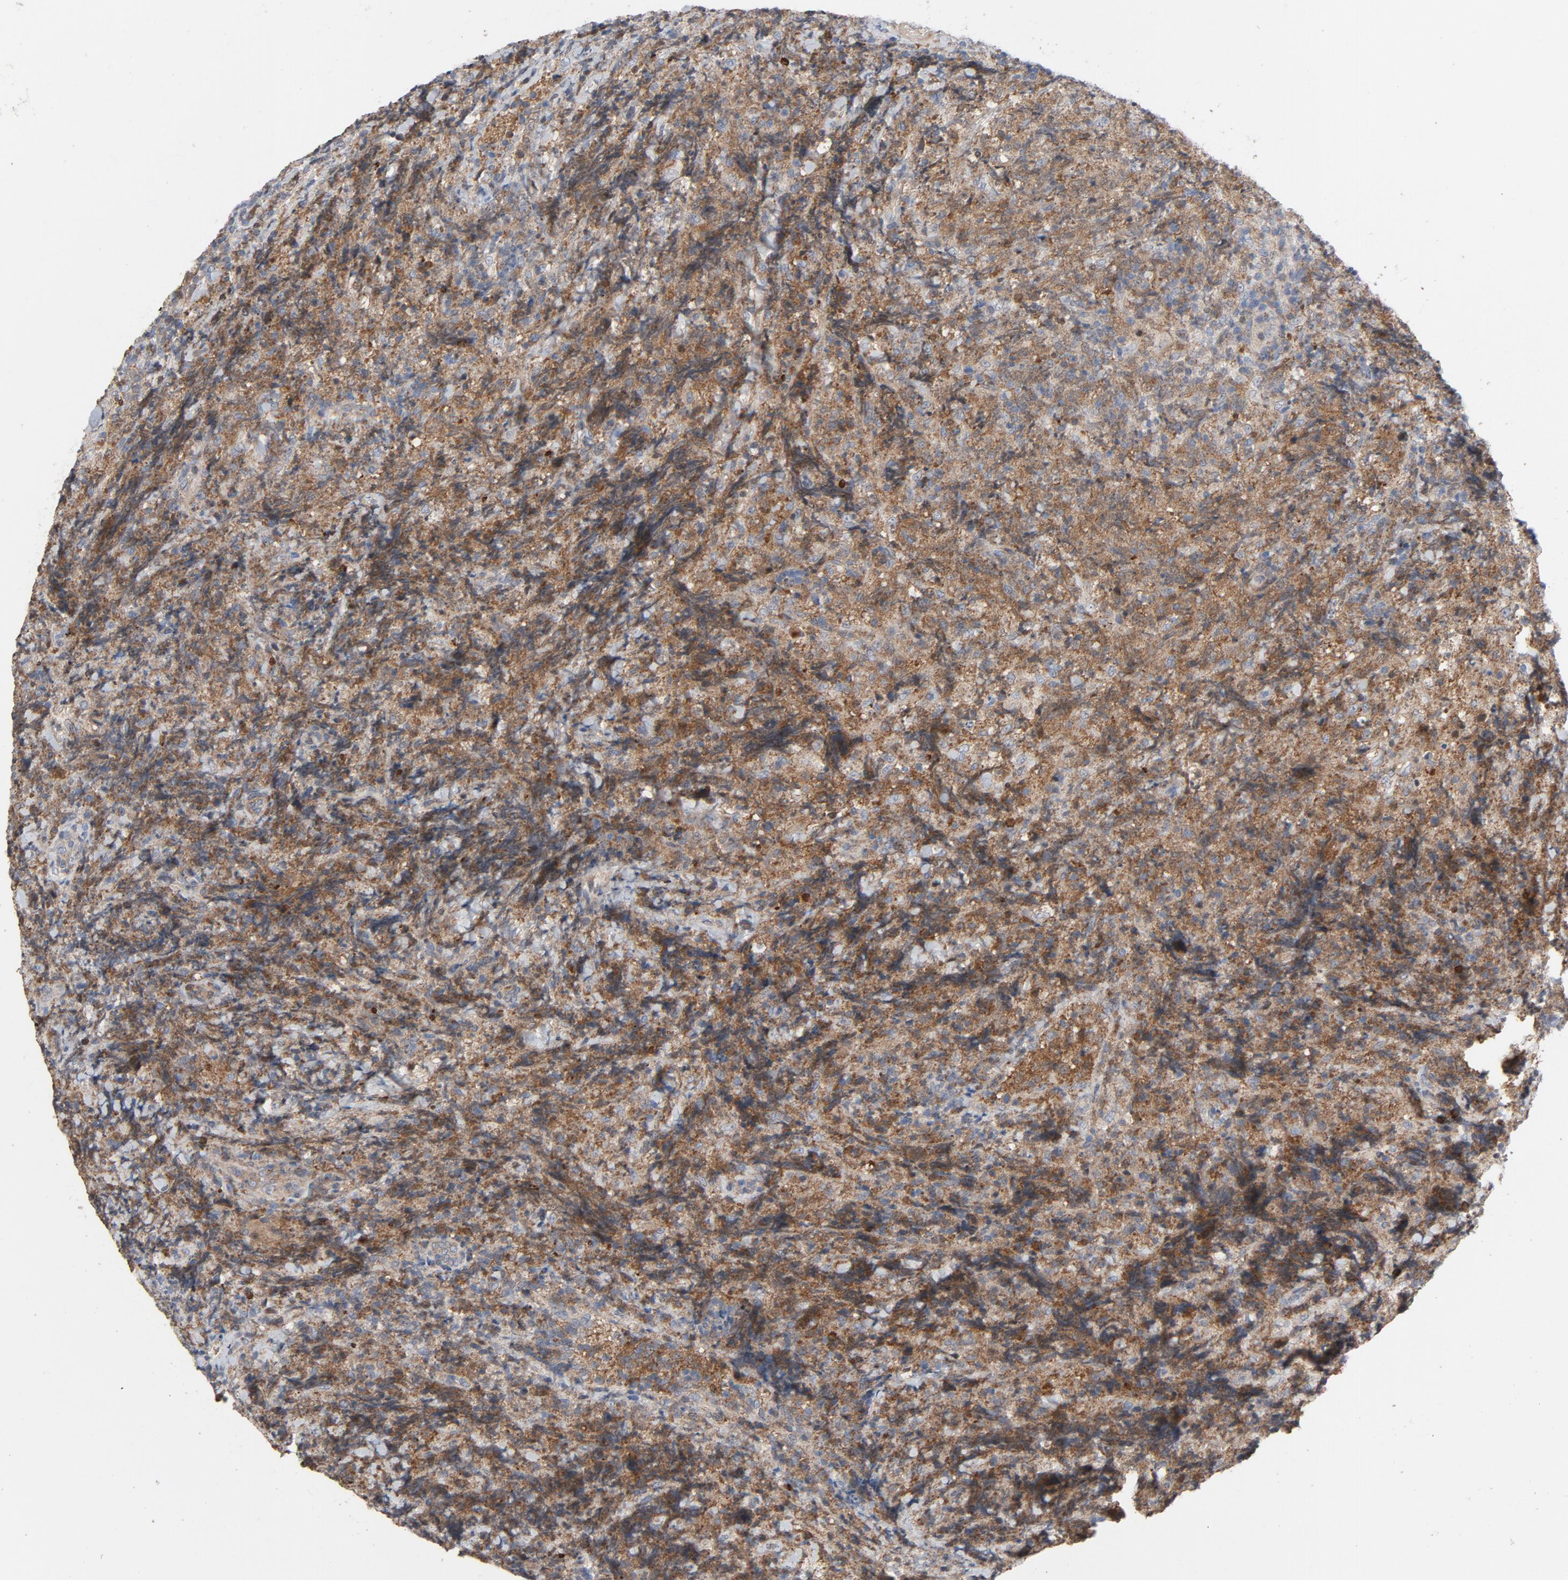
{"staining": {"intensity": "strong", "quantity": ">75%", "location": "cytoplasmic/membranous,nuclear"}, "tissue": "lymphoma", "cell_type": "Tumor cells", "image_type": "cancer", "snomed": [{"axis": "morphology", "description": "Malignant lymphoma, non-Hodgkin's type, High grade"}, {"axis": "topography", "description": "Tonsil"}], "caption": "Human lymphoma stained with a protein marker displays strong staining in tumor cells.", "gene": "CDK6", "patient": {"sex": "female", "age": 36}}